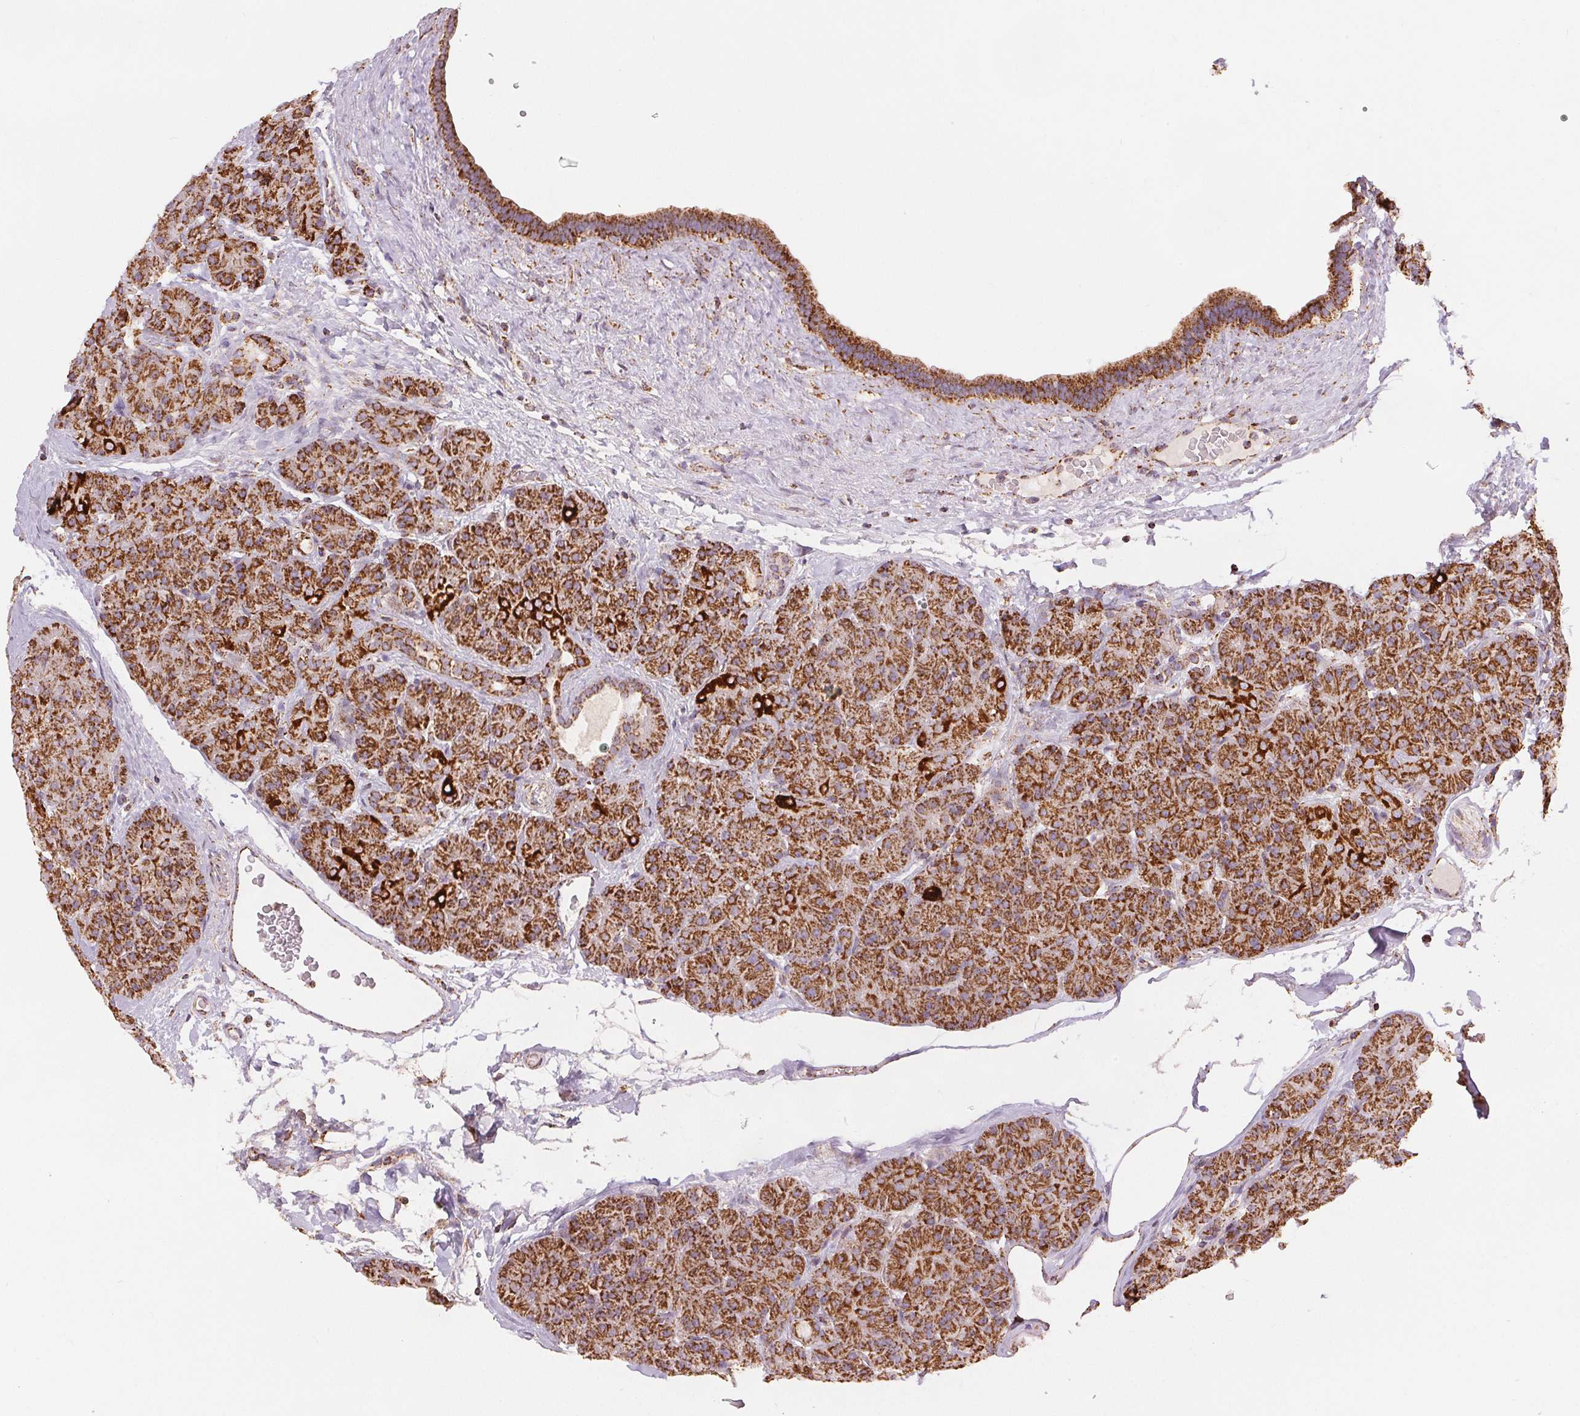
{"staining": {"intensity": "strong", "quantity": ">75%", "location": "cytoplasmic/membranous"}, "tissue": "pancreas", "cell_type": "Exocrine glandular cells", "image_type": "normal", "snomed": [{"axis": "morphology", "description": "Normal tissue, NOS"}, {"axis": "topography", "description": "Pancreas"}], "caption": "Immunohistochemical staining of normal pancreas demonstrates >75% levels of strong cytoplasmic/membranous protein positivity in approximately >75% of exocrine glandular cells.", "gene": "SDHB", "patient": {"sex": "male", "age": 57}}